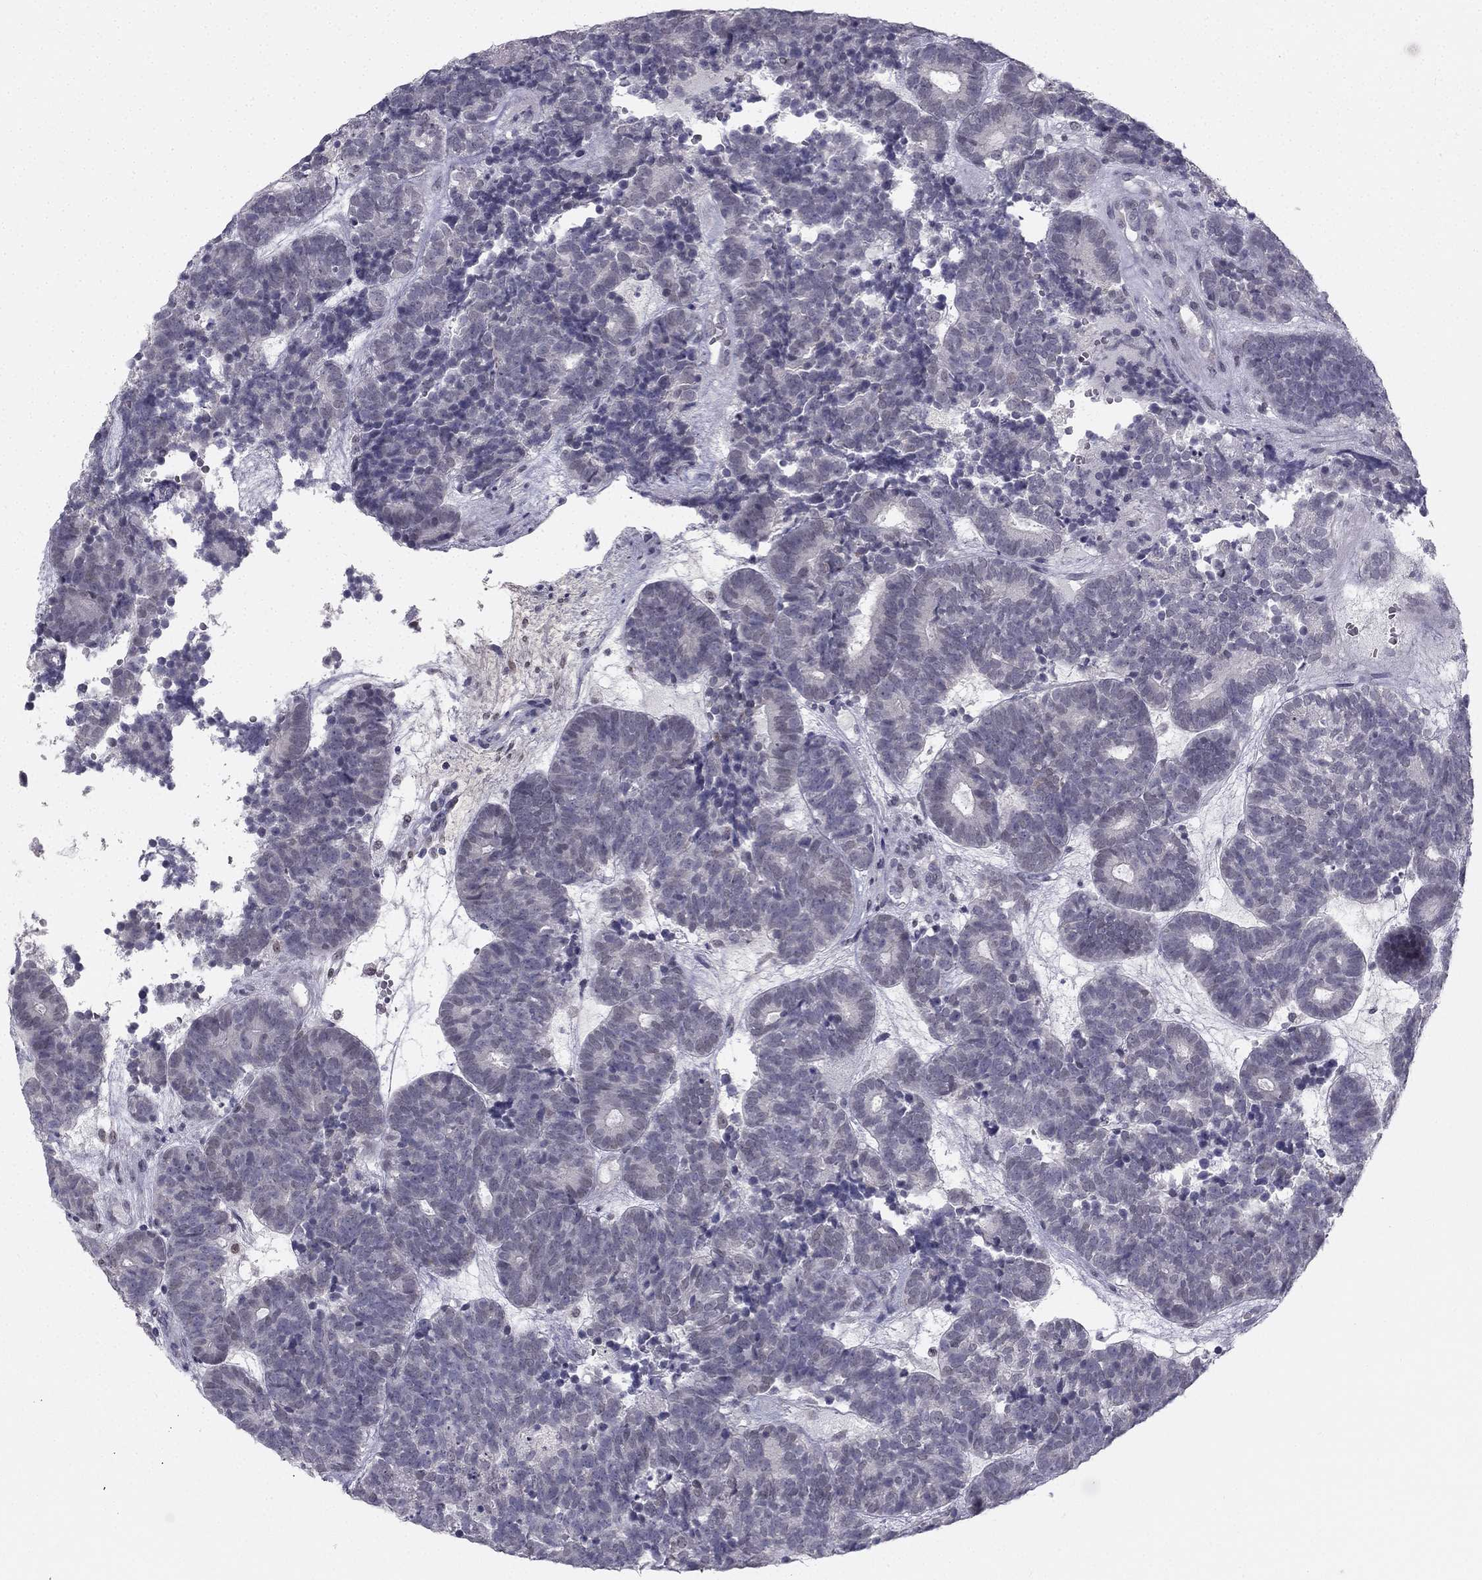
{"staining": {"intensity": "negative", "quantity": "none", "location": "none"}, "tissue": "head and neck cancer", "cell_type": "Tumor cells", "image_type": "cancer", "snomed": [{"axis": "morphology", "description": "Adenocarcinoma, NOS"}, {"axis": "topography", "description": "Head-Neck"}], "caption": "Head and neck cancer (adenocarcinoma) stained for a protein using IHC exhibits no positivity tumor cells.", "gene": "TRPS1", "patient": {"sex": "female", "age": 81}}